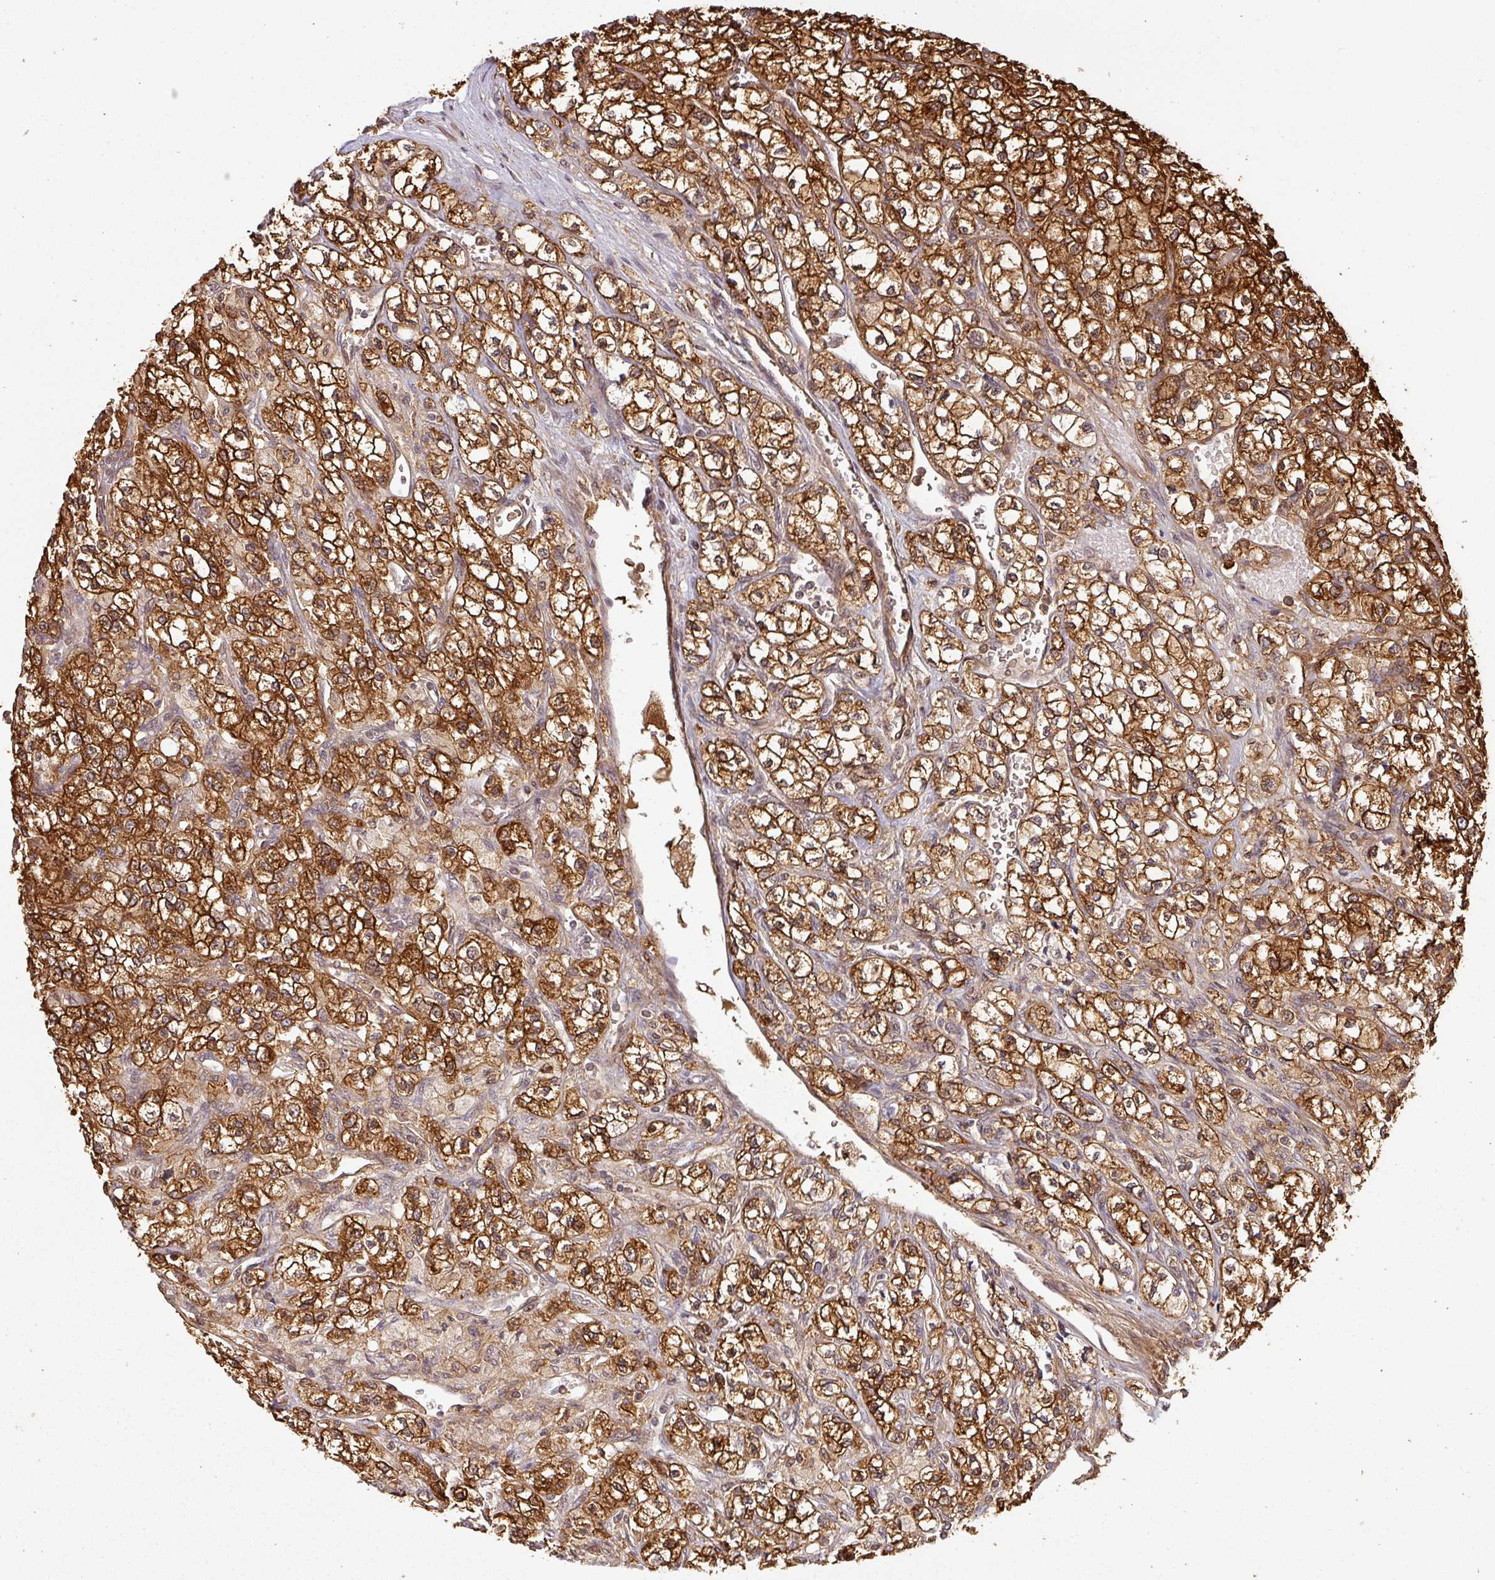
{"staining": {"intensity": "strong", "quantity": ">75%", "location": "cytoplasmic/membranous,nuclear"}, "tissue": "renal cancer", "cell_type": "Tumor cells", "image_type": "cancer", "snomed": [{"axis": "morphology", "description": "Adenocarcinoma, NOS"}, {"axis": "topography", "description": "Kidney"}], "caption": "Renal cancer stained for a protein displays strong cytoplasmic/membranous and nuclear positivity in tumor cells.", "gene": "ZNF322", "patient": {"sex": "male", "age": 80}}